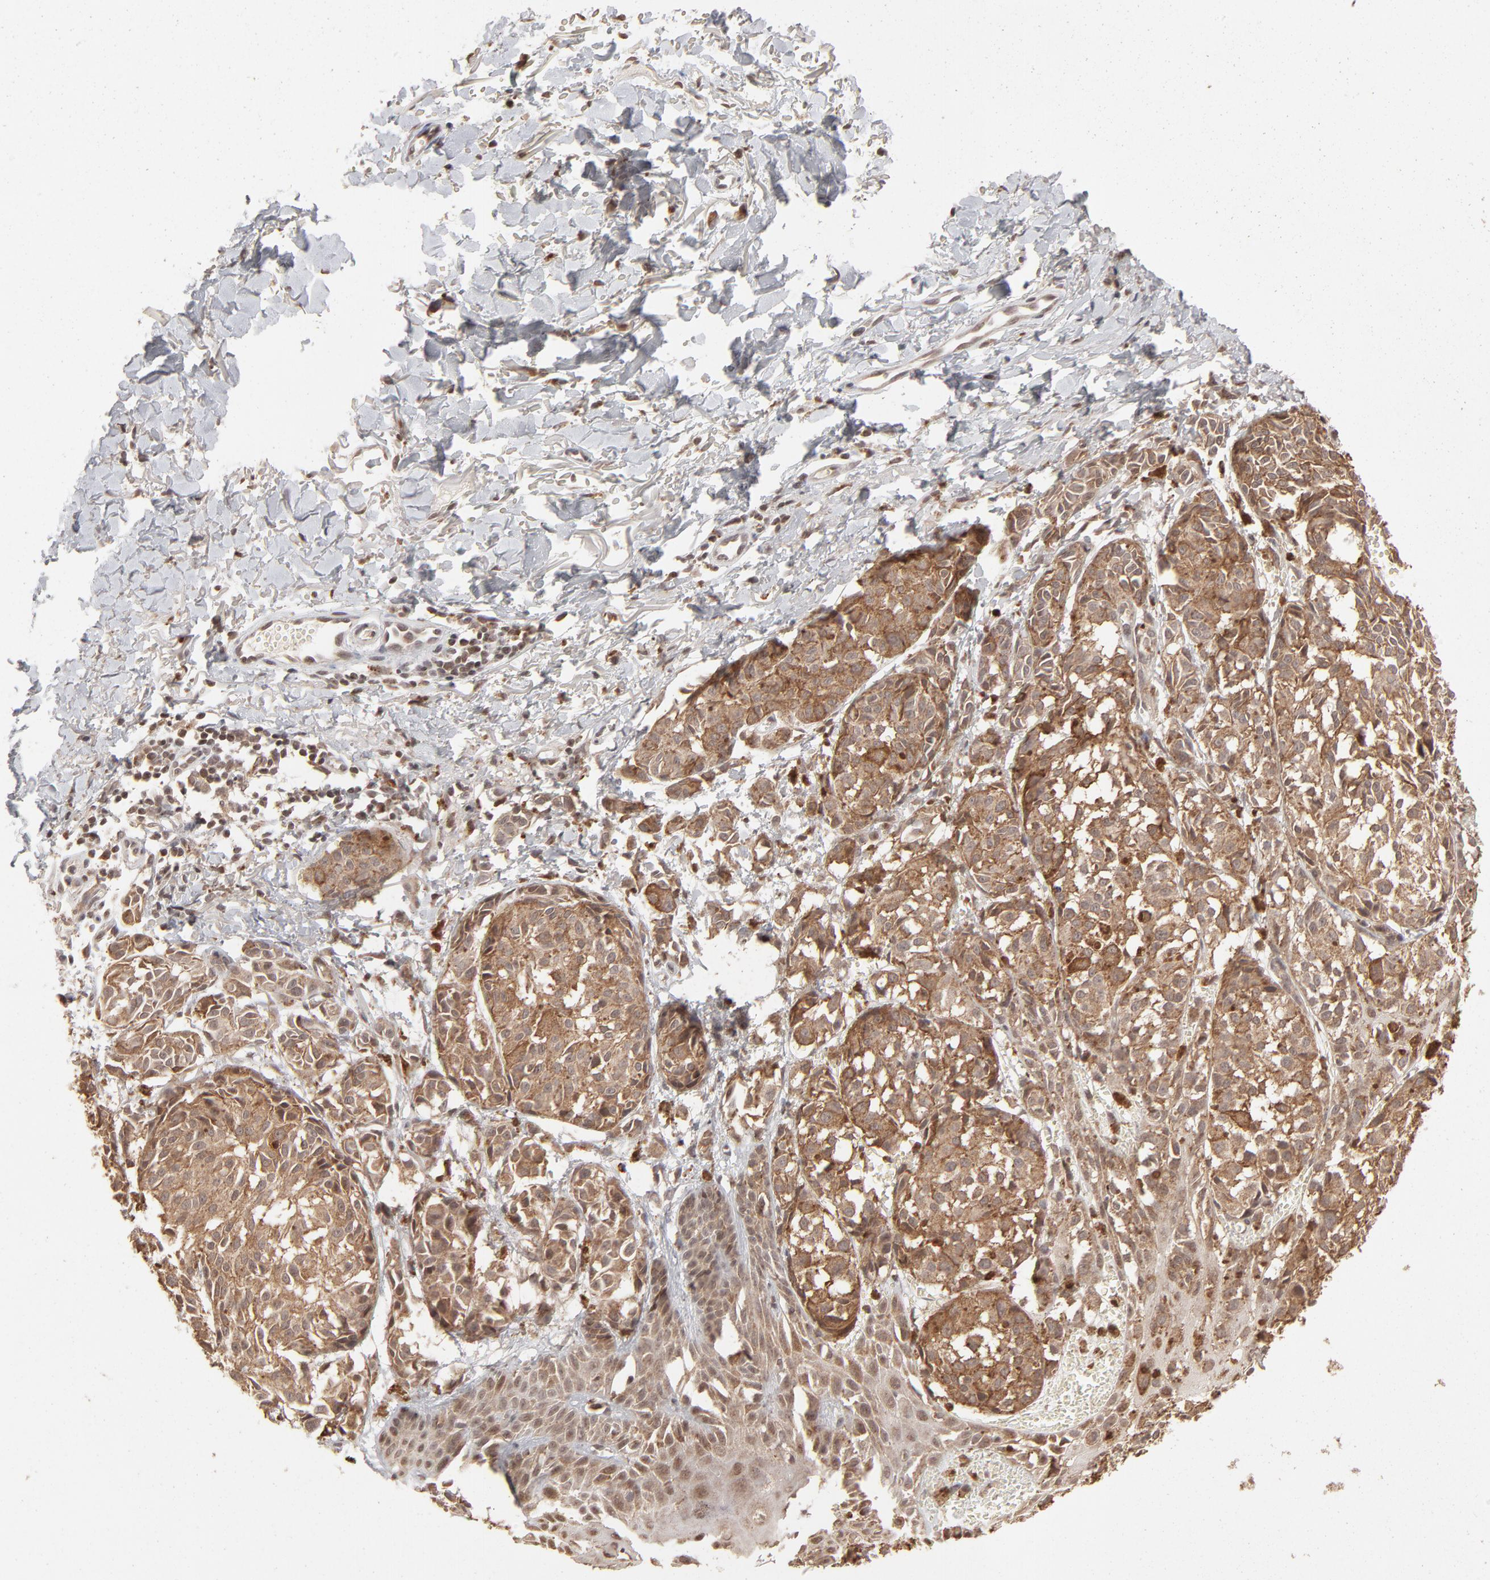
{"staining": {"intensity": "moderate", "quantity": ">75%", "location": "cytoplasmic/membranous"}, "tissue": "melanoma", "cell_type": "Tumor cells", "image_type": "cancer", "snomed": [{"axis": "morphology", "description": "Malignant melanoma, NOS"}, {"axis": "topography", "description": "Skin"}], "caption": "Melanoma stained with a protein marker demonstrates moderate staining in tumor cells.", "gene": "ARIH1", "patient": {"sex": "male", "age": 76}}